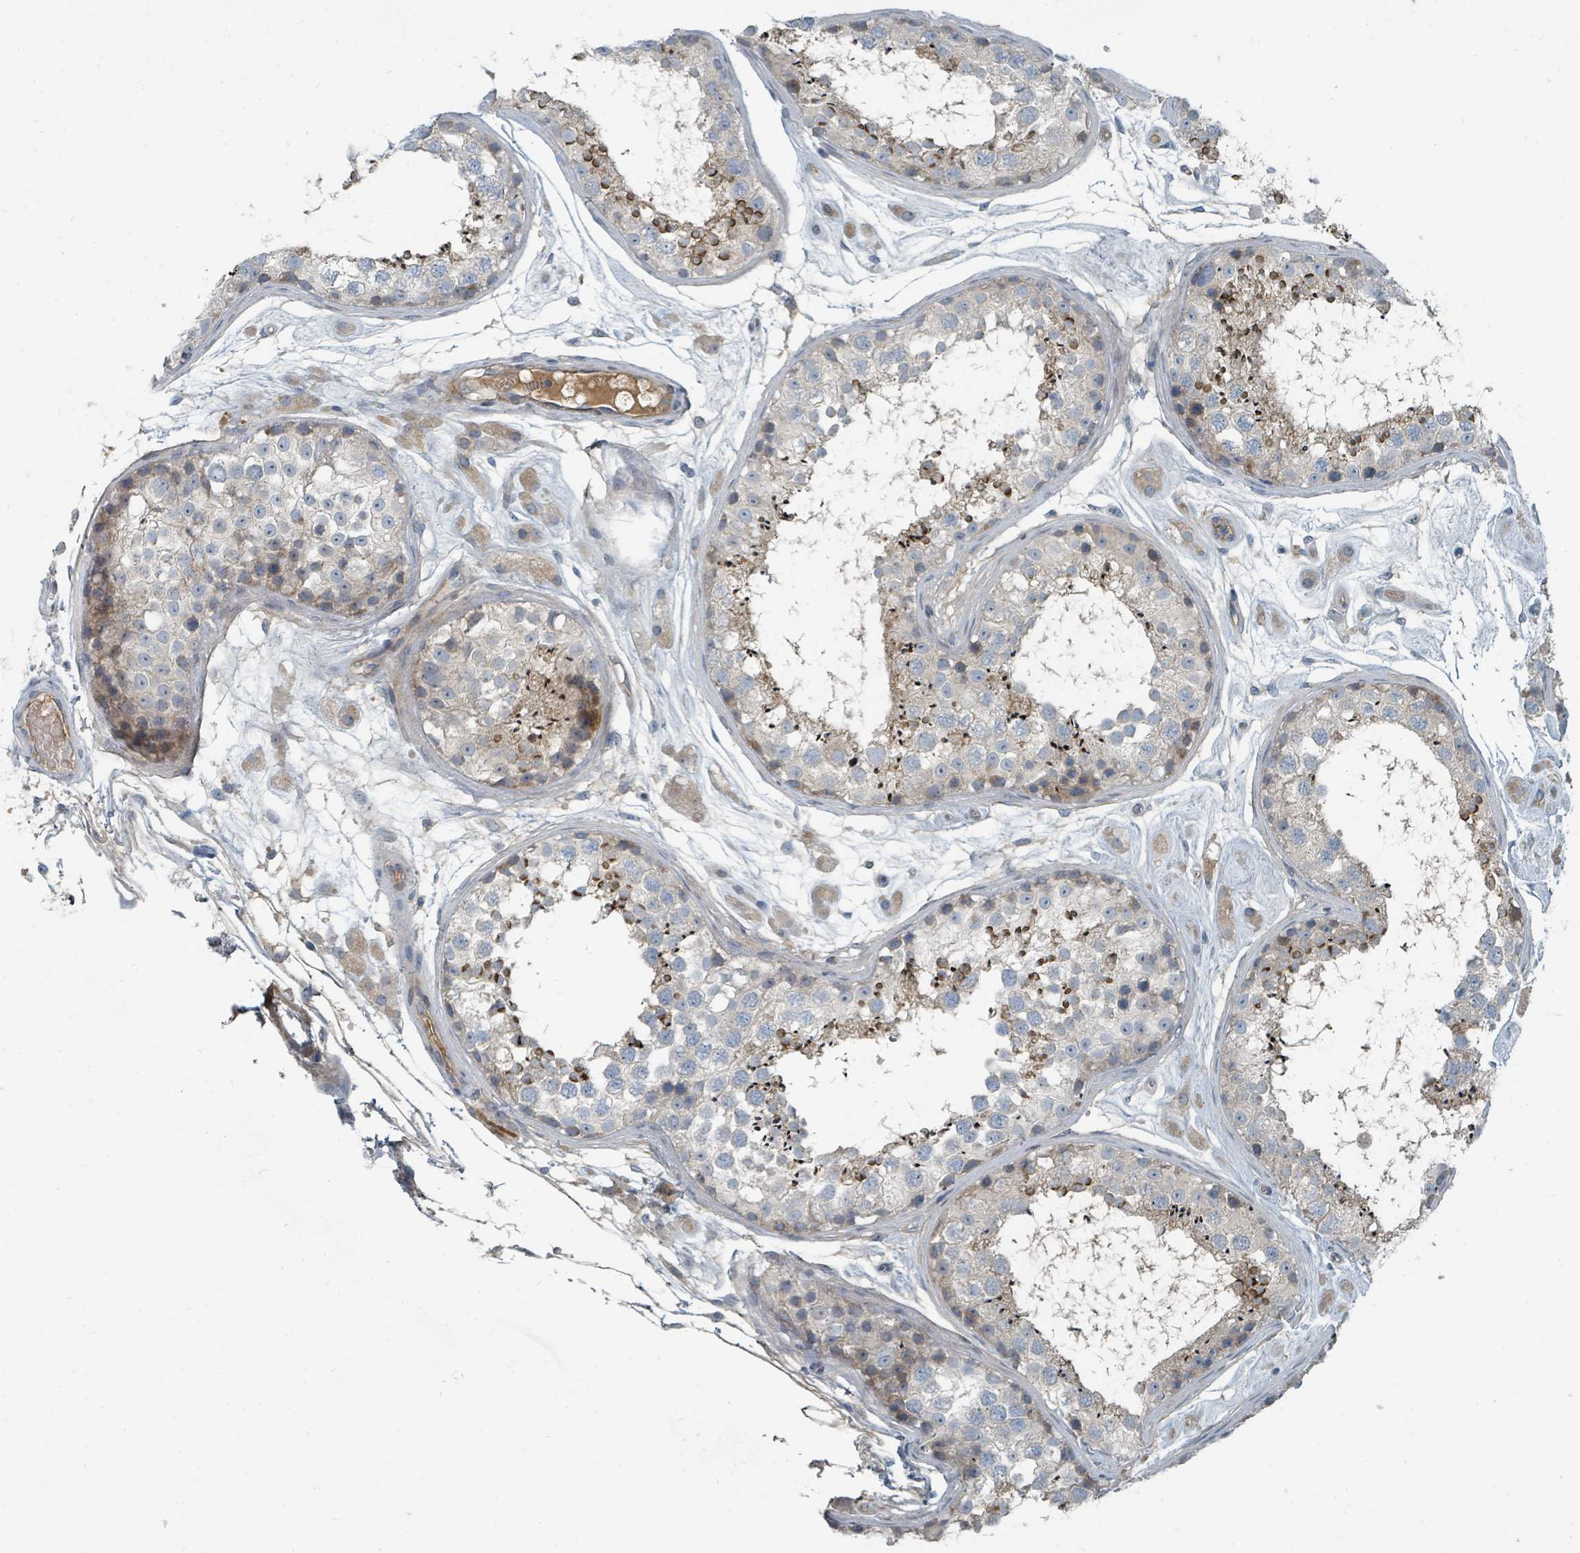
{"staining": {"intensity": "strong", "quantity": "<25%", "location": "cytoplasmic/membranous"}, "tissue": "testis", "cell_type": "Cells in seminiferous ducts", "image_type": "normal", "snomed": [{"axis": "morphology", "description": "Normal tissue, NOS"}, {"axis": "topography", "description": "Testis"}], "caption": "Protein staining by immunohistochemistry shows strong cytoplasmic/membranous expression in about <25% of cells in seminiferous ducts in benign testis.", "gene": "SLC44A5", "patient": {"sex": "male", "age": 25}}